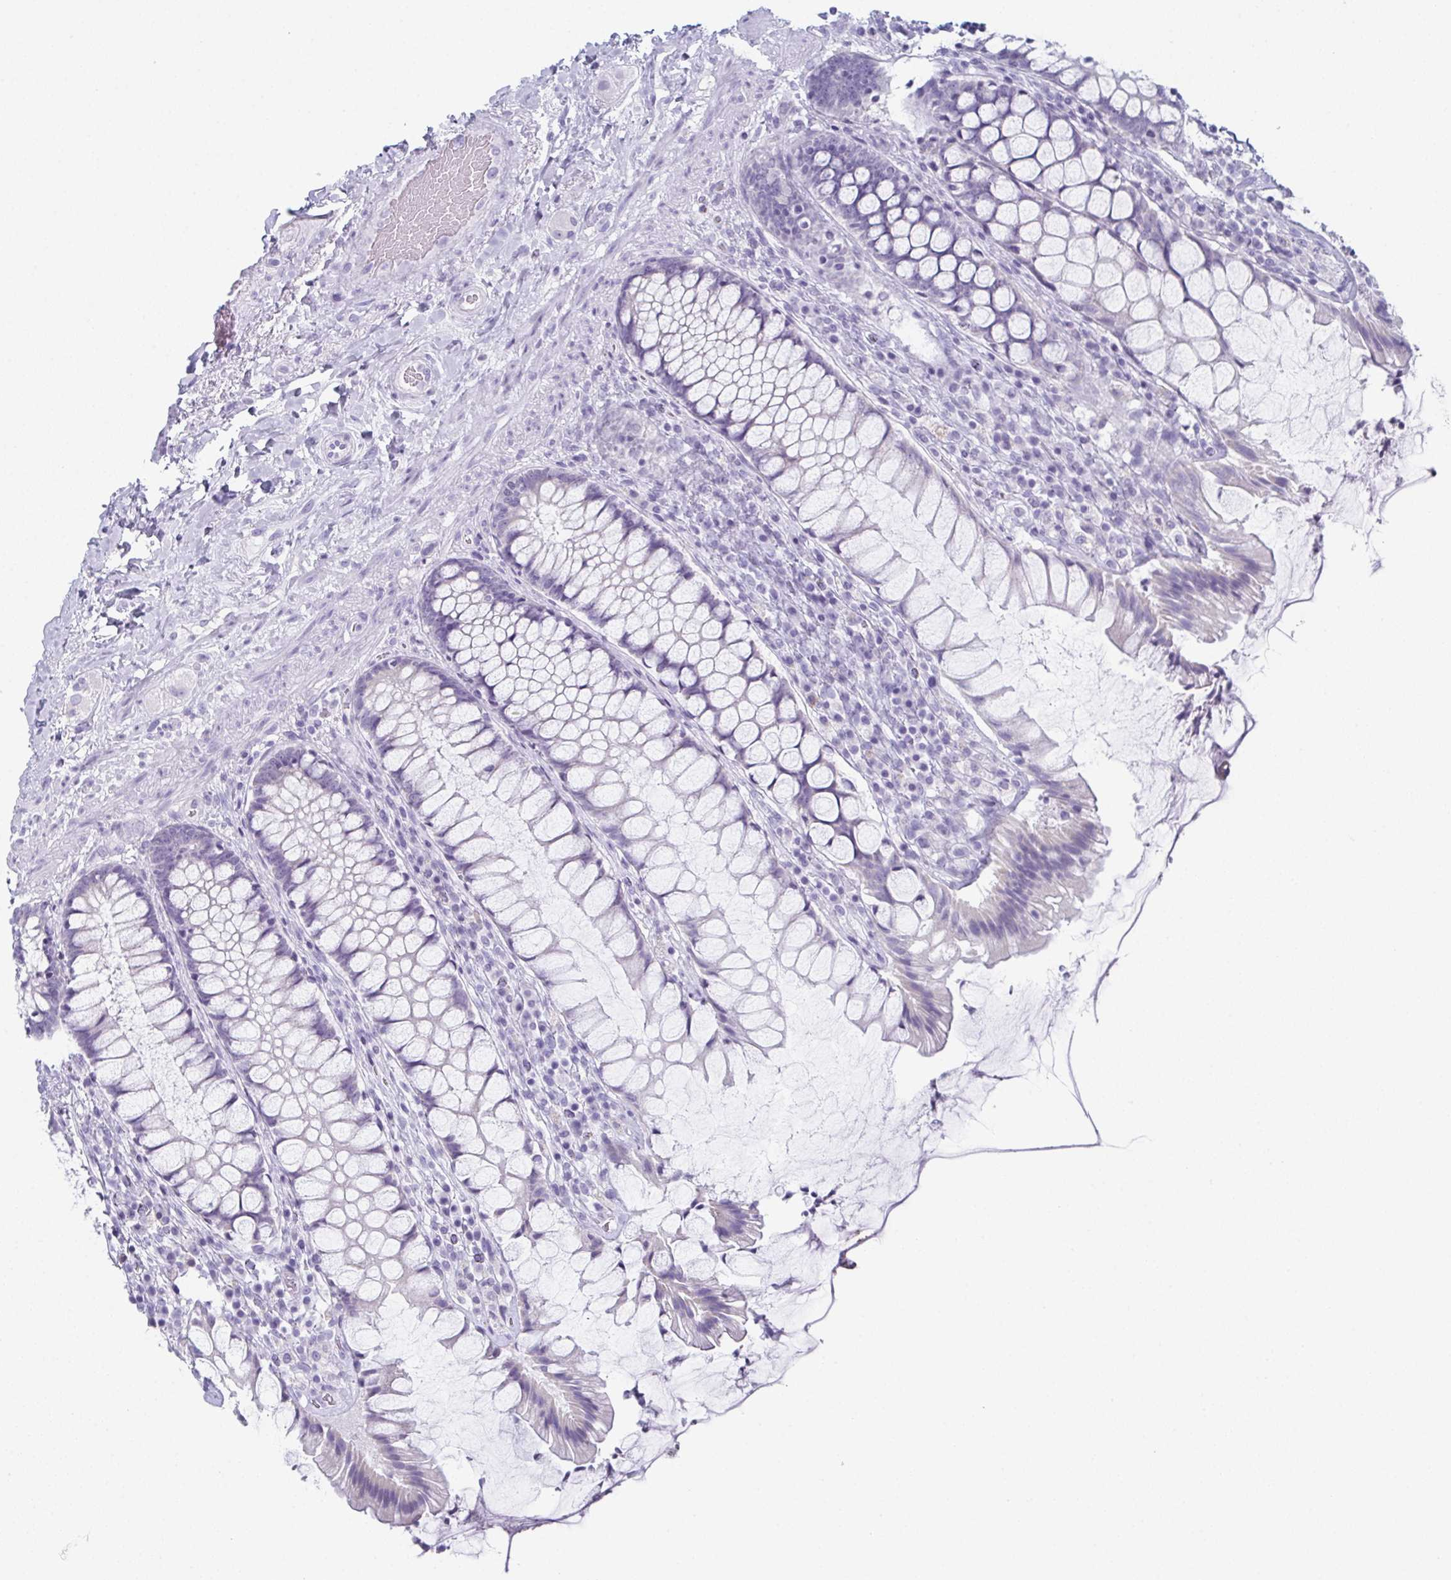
{"staining": {"intensity": "negative", "quantity": "none", "location": "none"}, "tissue": "rectum", "cell_type": "Glandular cells", "image_type": "normal", "snomed": [{"axis": "morphology", "description": "Normal tissue, NOS"}, {"axis": "topography", "description": "Rectum"}], "caption": "Glandular cells are negative for protein expression in unremarkable human rectum. The staining was performed using DAB to visualize the protein expression in brown, while the nuclei were stained in blue with hematoxylin (Magnification: 20x).", "gene": "ENKUR", "patient": {"sex": "female", "age": 58}}